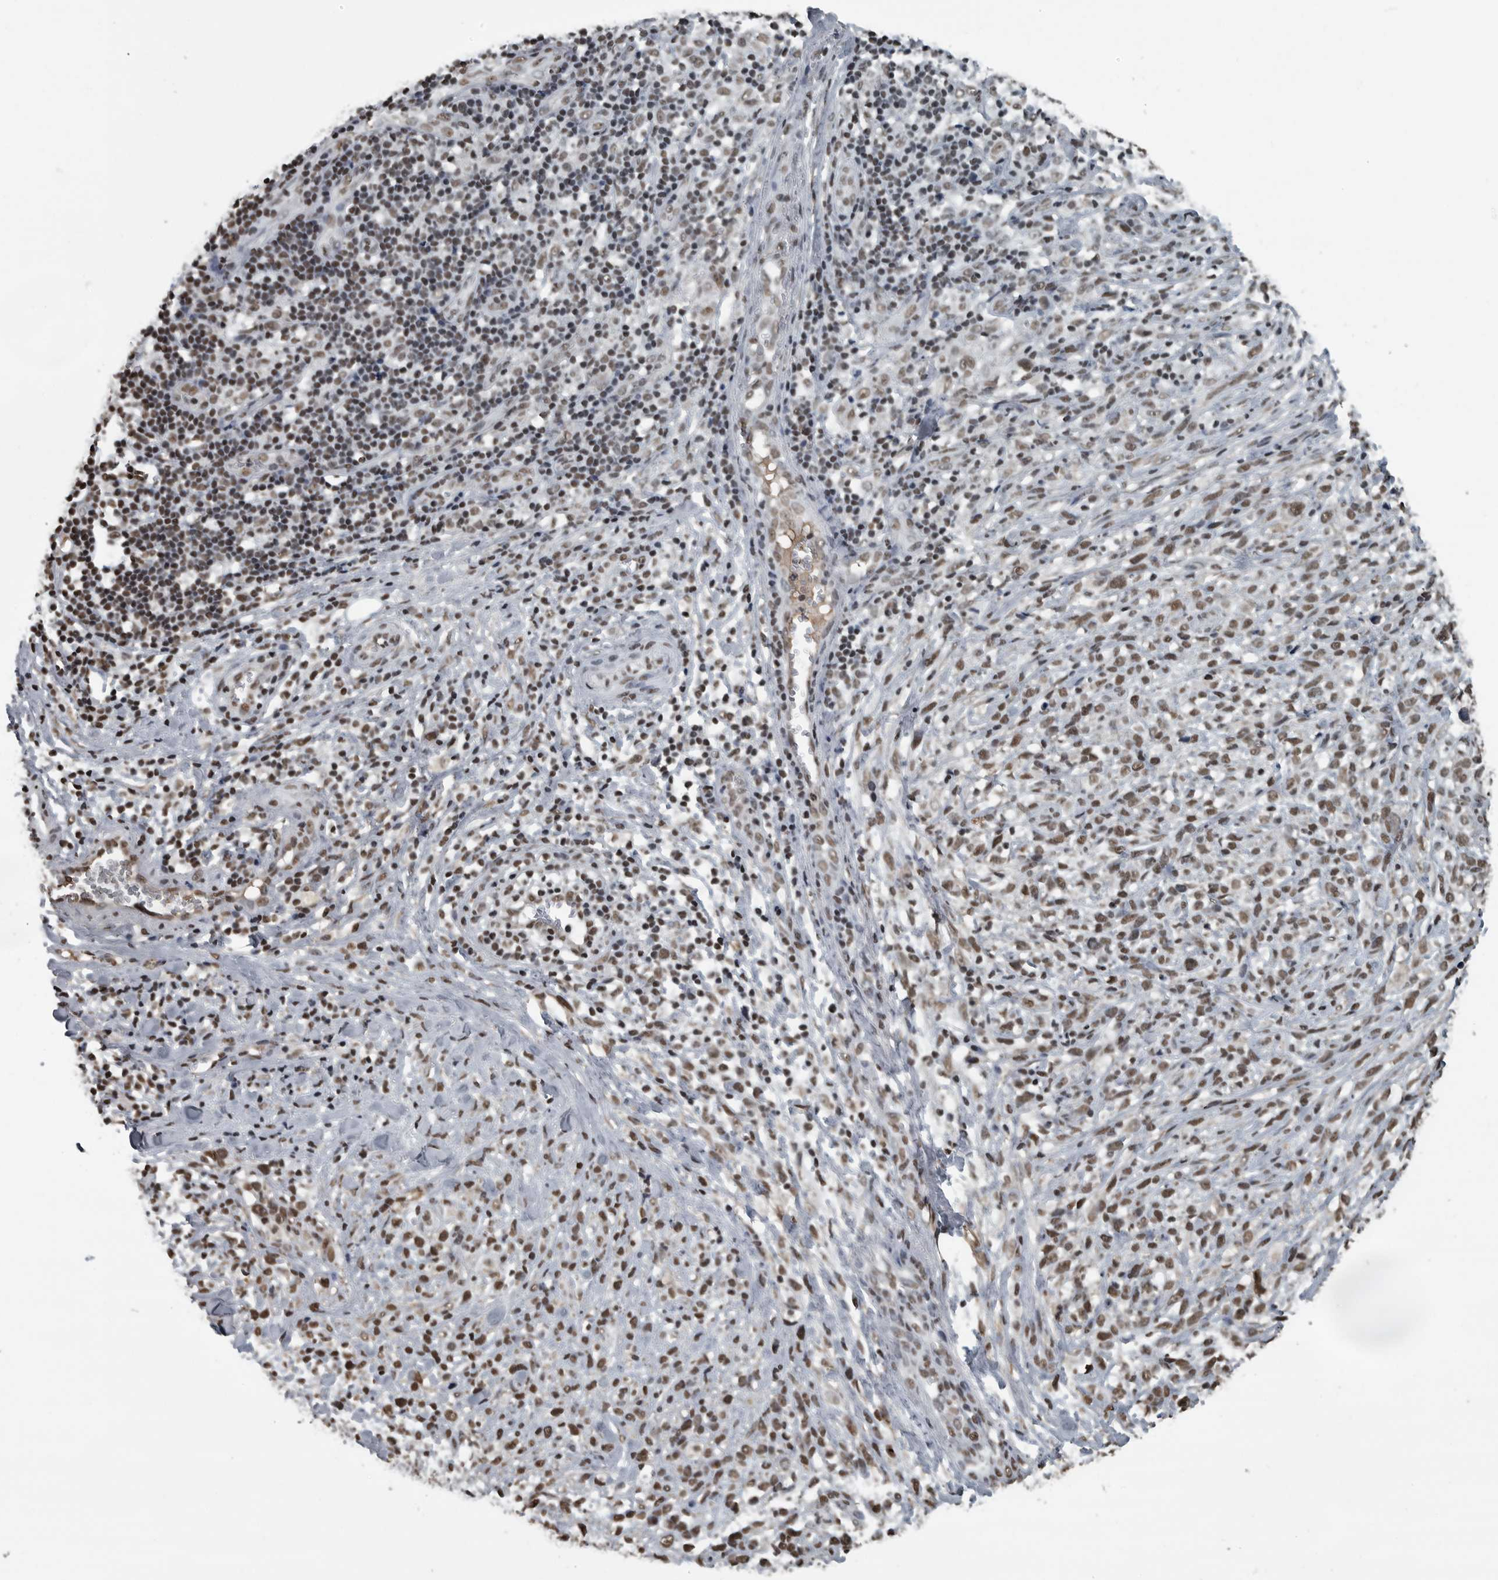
{"staining": {"intensity": "moderate", "quantity": ">75%", "location": "nuclear"}, "tissue": "melanoma", "cell_type": "Tumor cells", "image_type": "cancer", "snomed": [{"axis": "morphology", "description": "Malignant melanoma, NOS"}, {"axis": "topography", "description": "Skin"}], "caption": "Malignant melanoma tissue exhibits moderate nuclear expression in approximately >75% of tumor cells", "gene": "TGS1", "patient": {"sex": "female", "age": 55}}